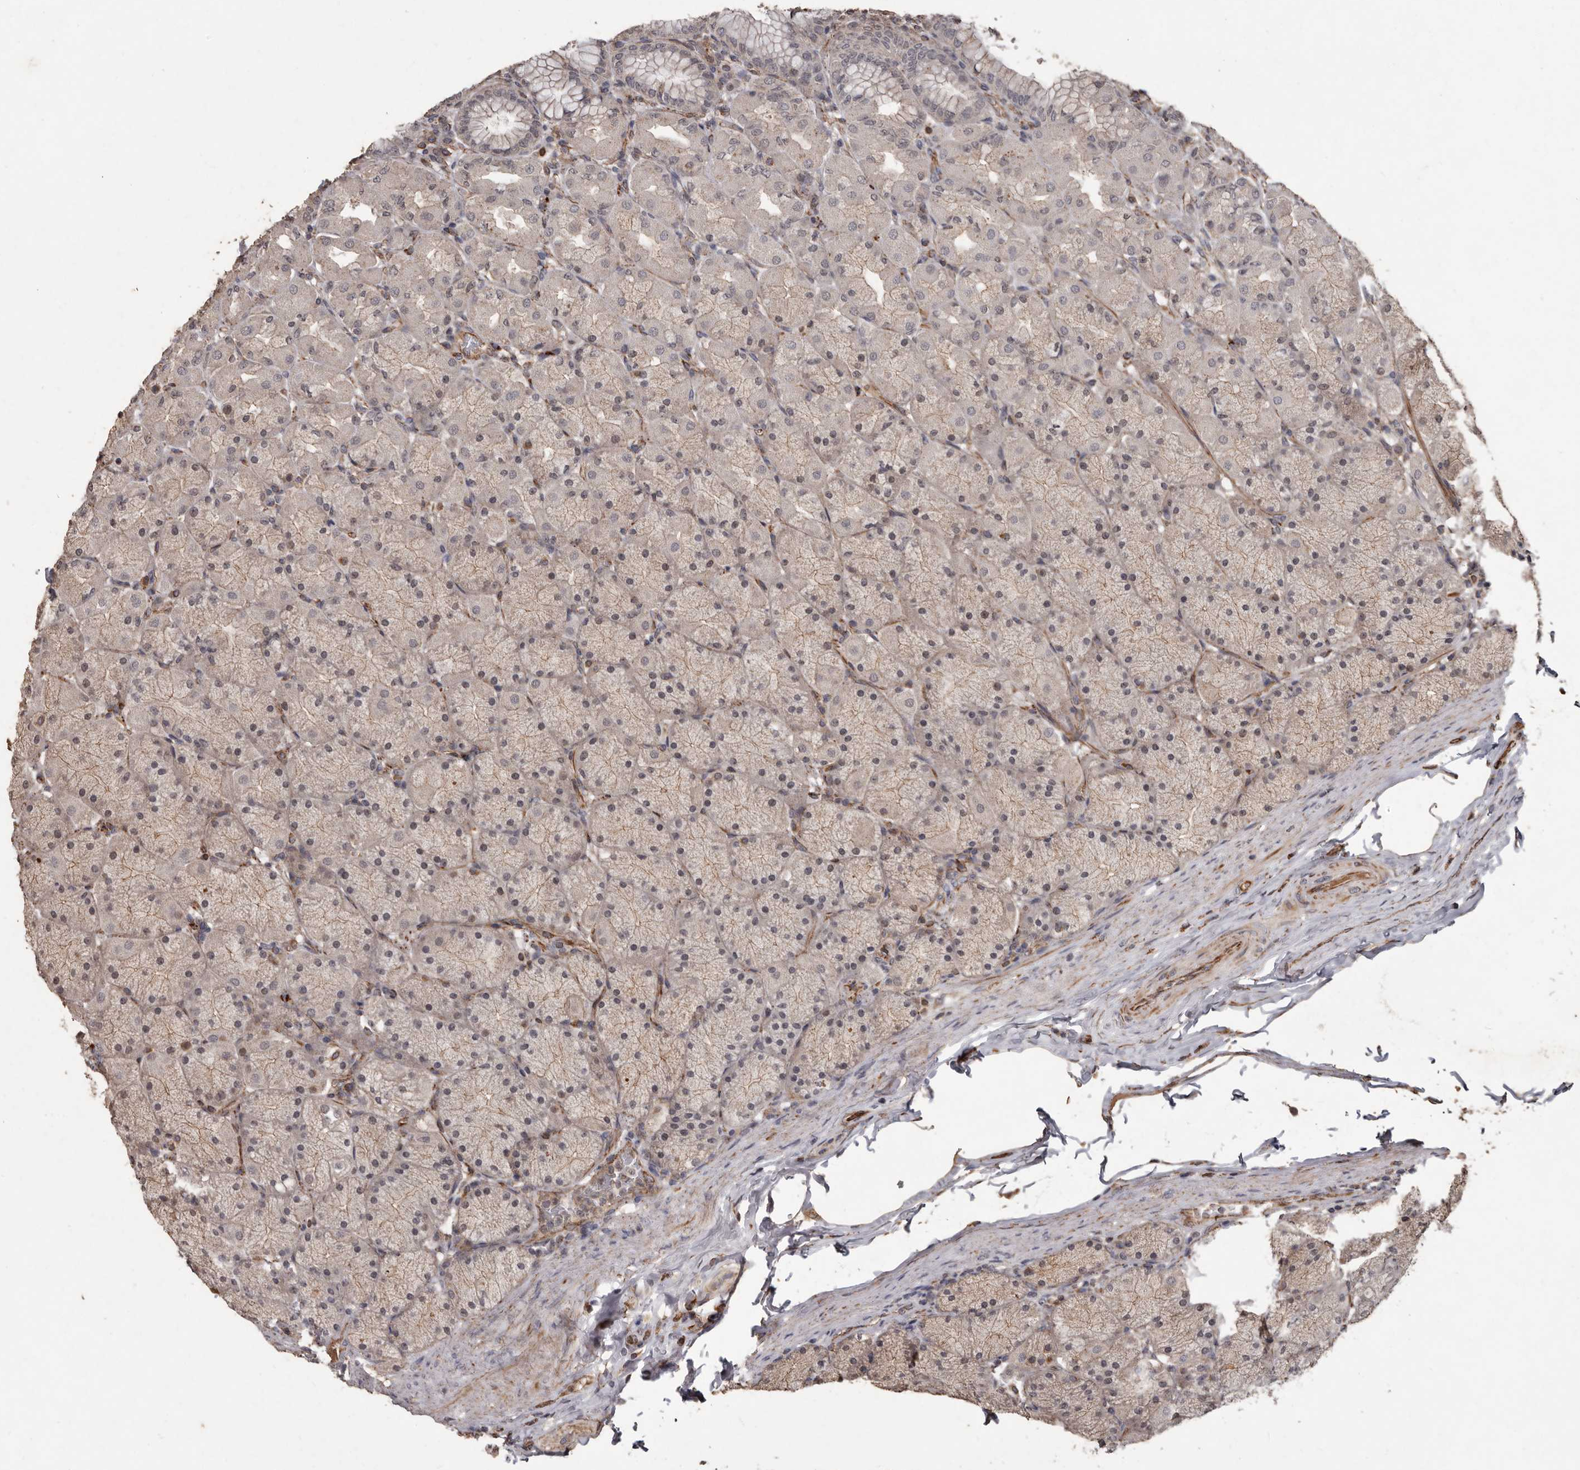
{"staining": {"intensity": "moderate", "quantity": "<25%", "location": "cytoplasmic/membranous,nuclear"}, "tissue": "stomach", "cell_type": "Glandular cells", "image_type": "normal", "snomed": [{"axis": "morphology", "description": "Normal tissue, NOS"}, {"axis": "topography", "description": "Stomach, upper"}], "caption": "Immunohistochemical staining of normal human stomach demonstrates moderate cytoplasmic/membranous,nuclear protein expression in about <25% of glandular cells.", "gene": "BRAT1", "patient": {"sex": "female", "age": 56}}